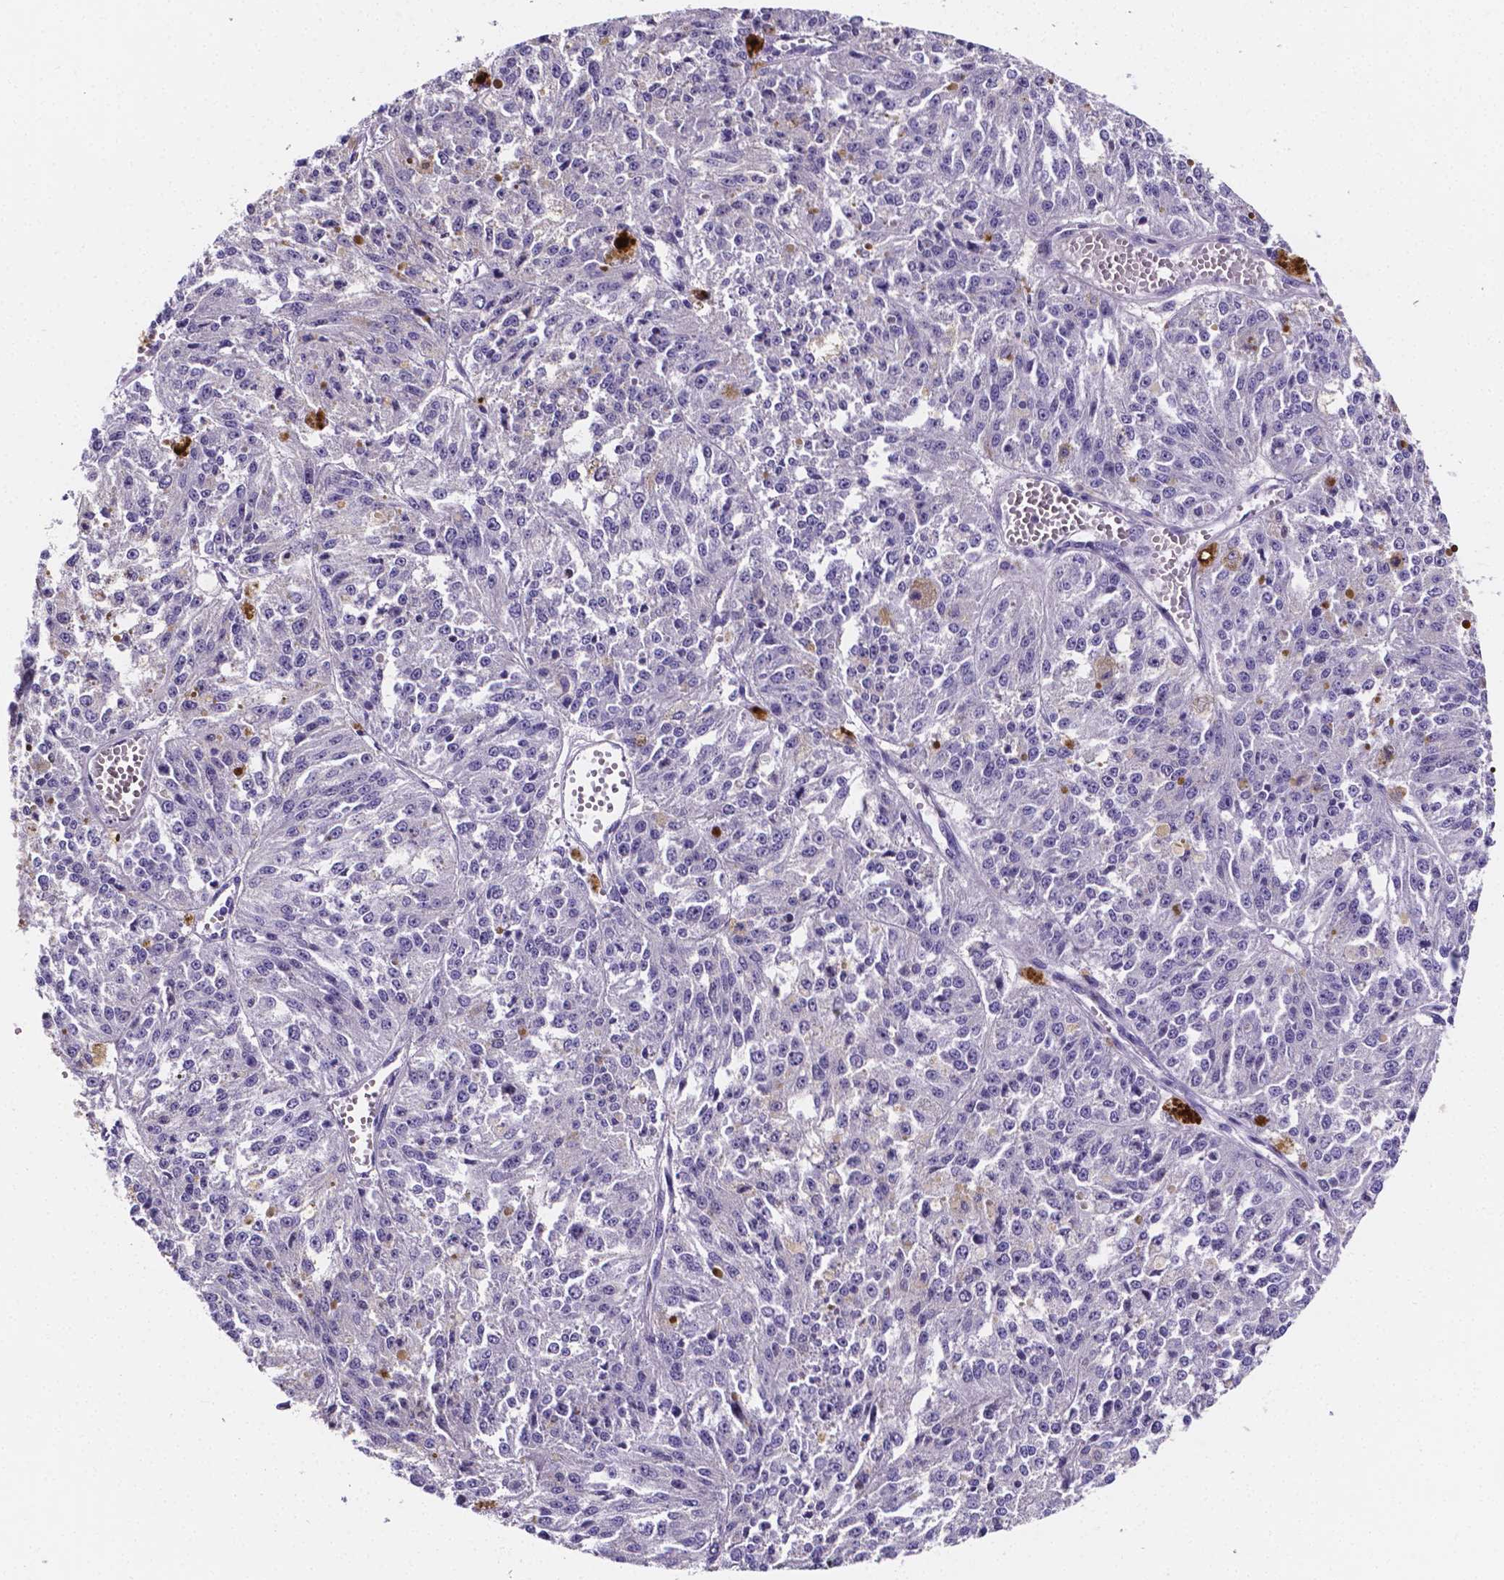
{"staining": {"intensity": "negative", "quantity": "none", "location": "none"}, "tissue": "melanoma", "cell_type": "Tumor cells", "image_type": "cancer", "snomed": [{"axis": "morphology", "description": "Malignant melanoma, Metastatic site"}, {"axis": "topography", "description": "Lymph node"}], "caption": "DAB (3,3'-diaminobenzidine) immunohistochemical staining of human malignant melanoma (metastatic site) reveals no significant expression in tumor cells.", "gene": "NRGN", "patient": {"sex": "female", "age": 64}}